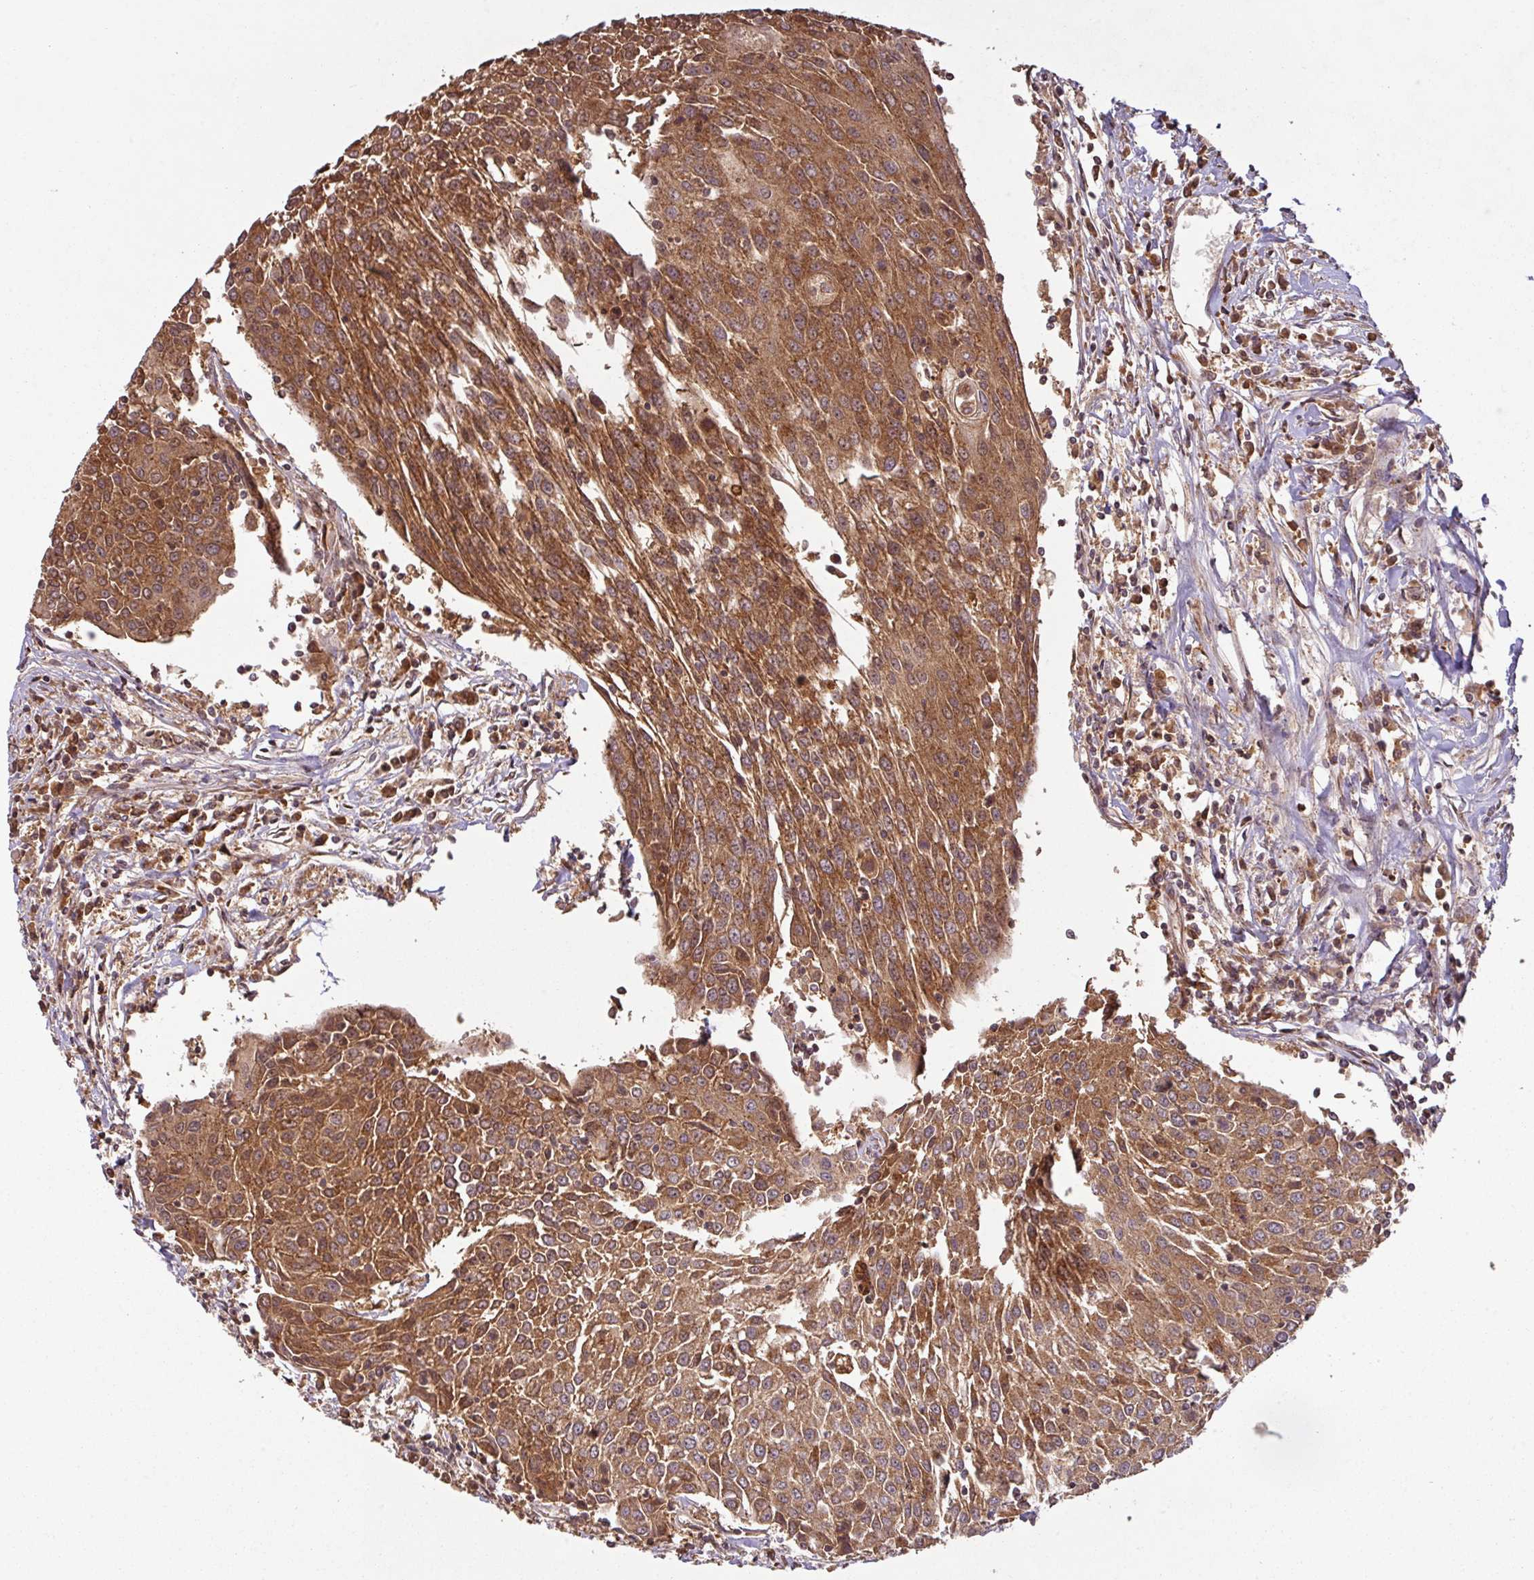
{"staining": {"intensity": "strong", "quantity": ">75%", "location": "cytoplasmic/membranous"}, "tissue": "urothelial cancer", "cell_type": "Tumor cells", "image_type": "cancer", "snomed": [{"axis": "morphology", "description": "Urothelial carcinoma, High grade"}, {"axis": "topography", "description": "Urinary bladder"}], "caption": "Protein staining demonstrates strong cytoplasmic/membranous expression in approximately >75% of tumor cells in urothelial carcinoma (high-grade).", "gene": "MRRF", "patient": {"sex": "female", "age": 85}}